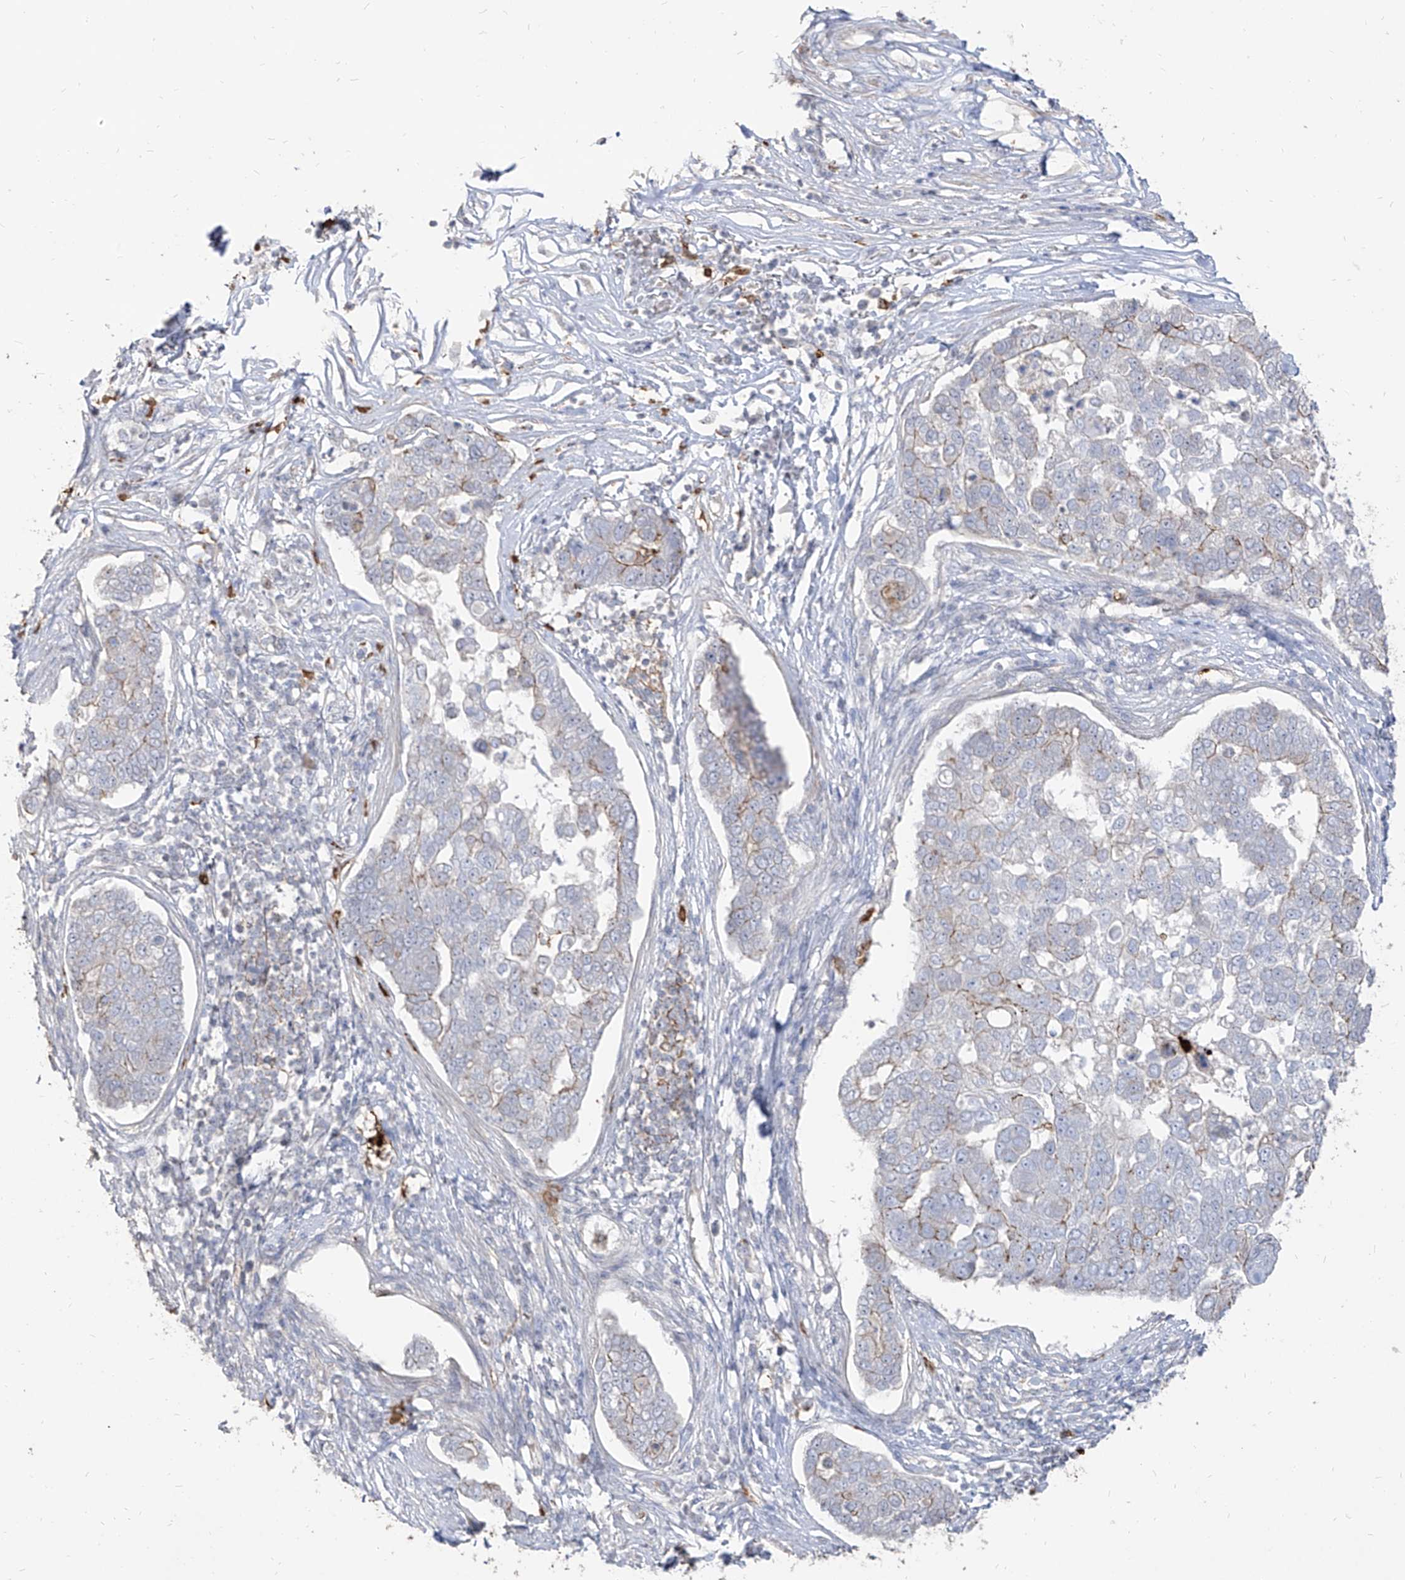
{"staining": {"intensity": "weak", "quantity": "<25%", "location": "cytoplasmic/membranous"}, "tissue": "pancreatic cancer", "cell_type": "Tumor cells", "image_type": "cancer", "snomed": [{"axis": "morphology", "description": "Adenocarcinoma, NOS"}, {"axis": "topography", "description": "Pancreas"}], "caption": "There is no significant staining in tumor cells of pancreatic cancer (adenocarcinoma).", "gene": "ZNF227", "patient": {"sex": "female", "age": 61}}